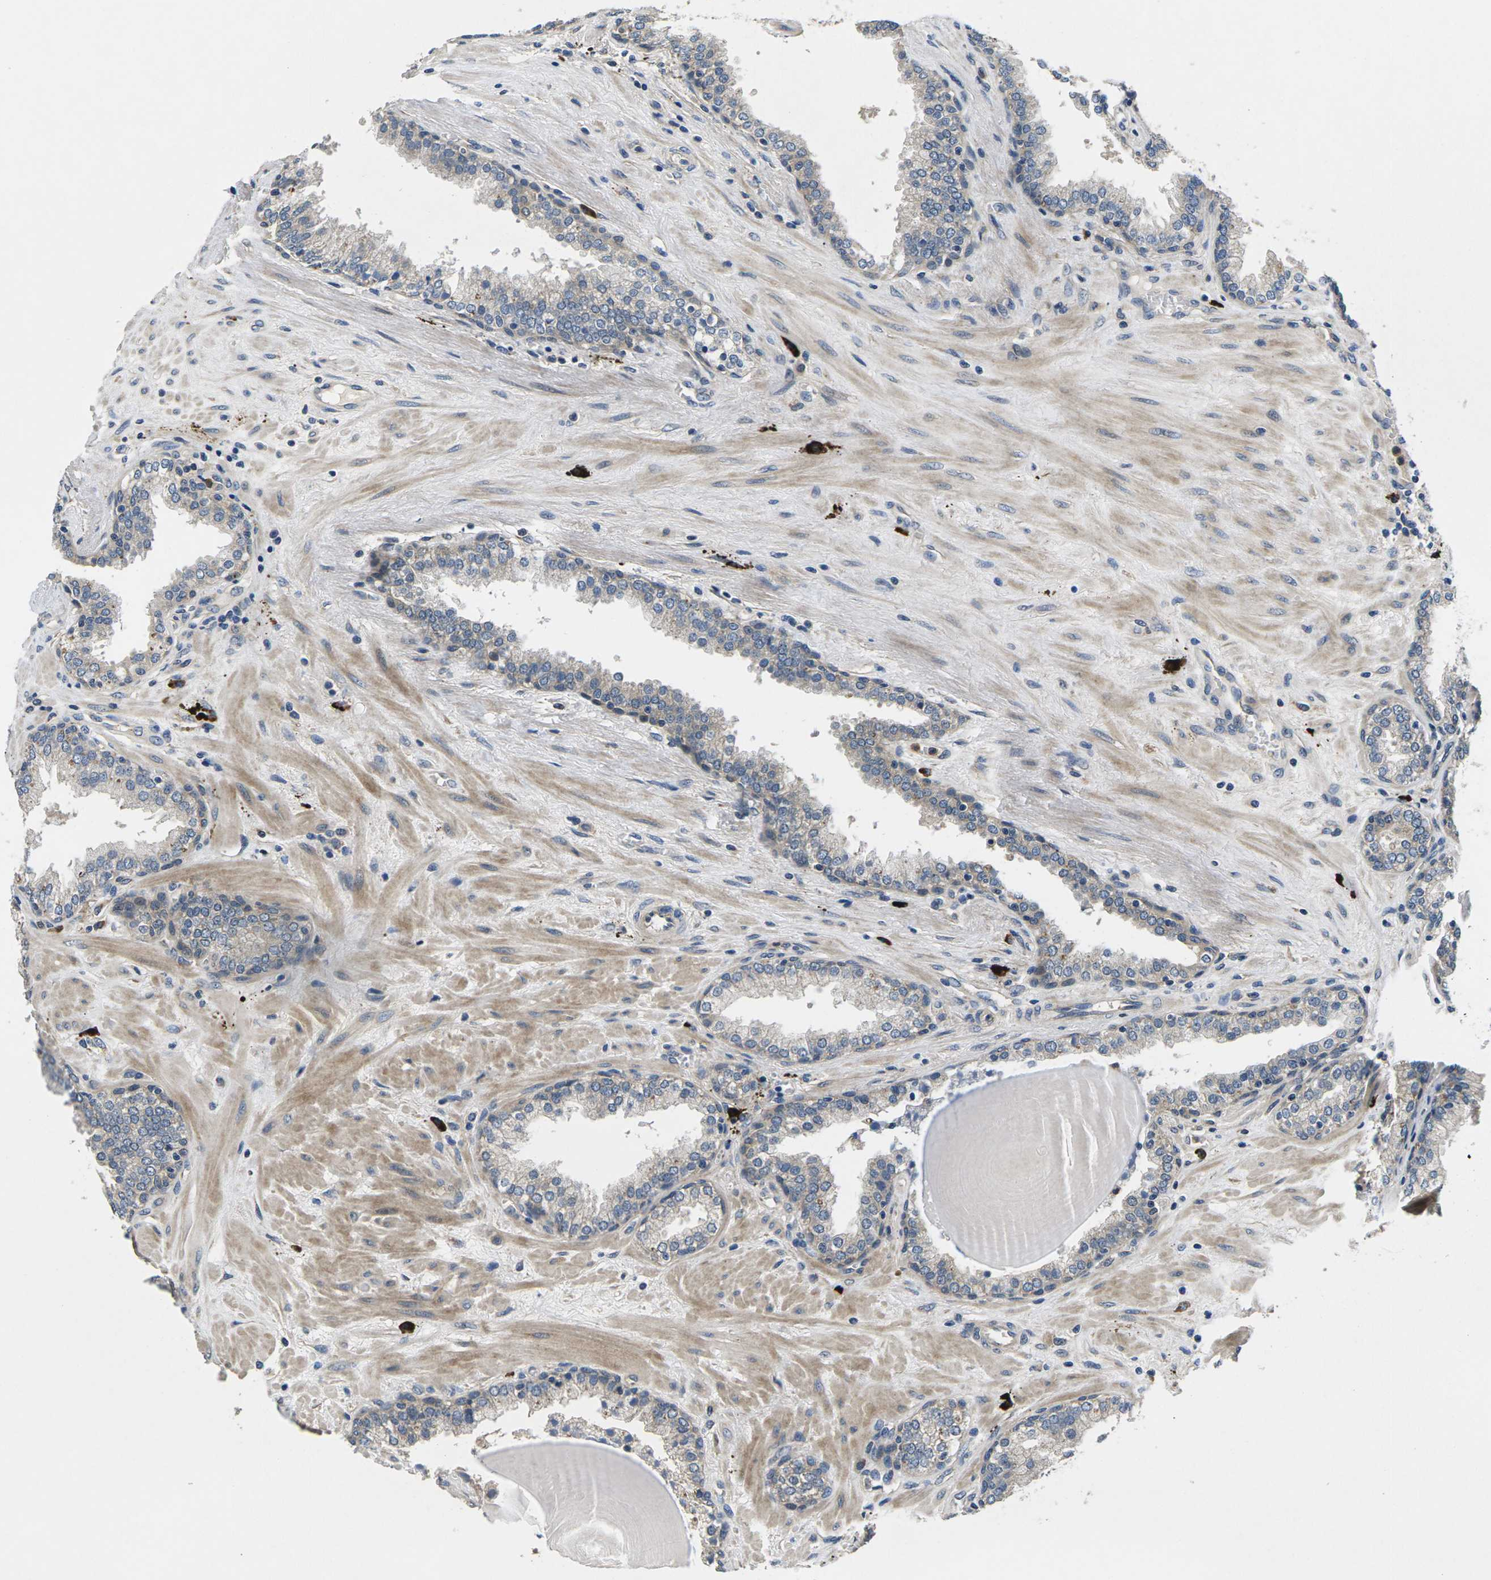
{"staining": {"intensity": "negative", "quantity": "none", "location": "none"}, "tissue": "prostate", "cell_type": "Glandular cells", "image_type": "normal", "snomed": [{"axis": "morphology", "description": "Normal tissue, NOS"}, {"axis": "topography", "description": "Prostate"}], "caption": "Glandular cells show no significant staining in benign prostate. (DAB IHC visualized using brightfield microscopy, high magnification).", "gene": "PLCE1", "patient": {"sex": "male", "age": 51}}